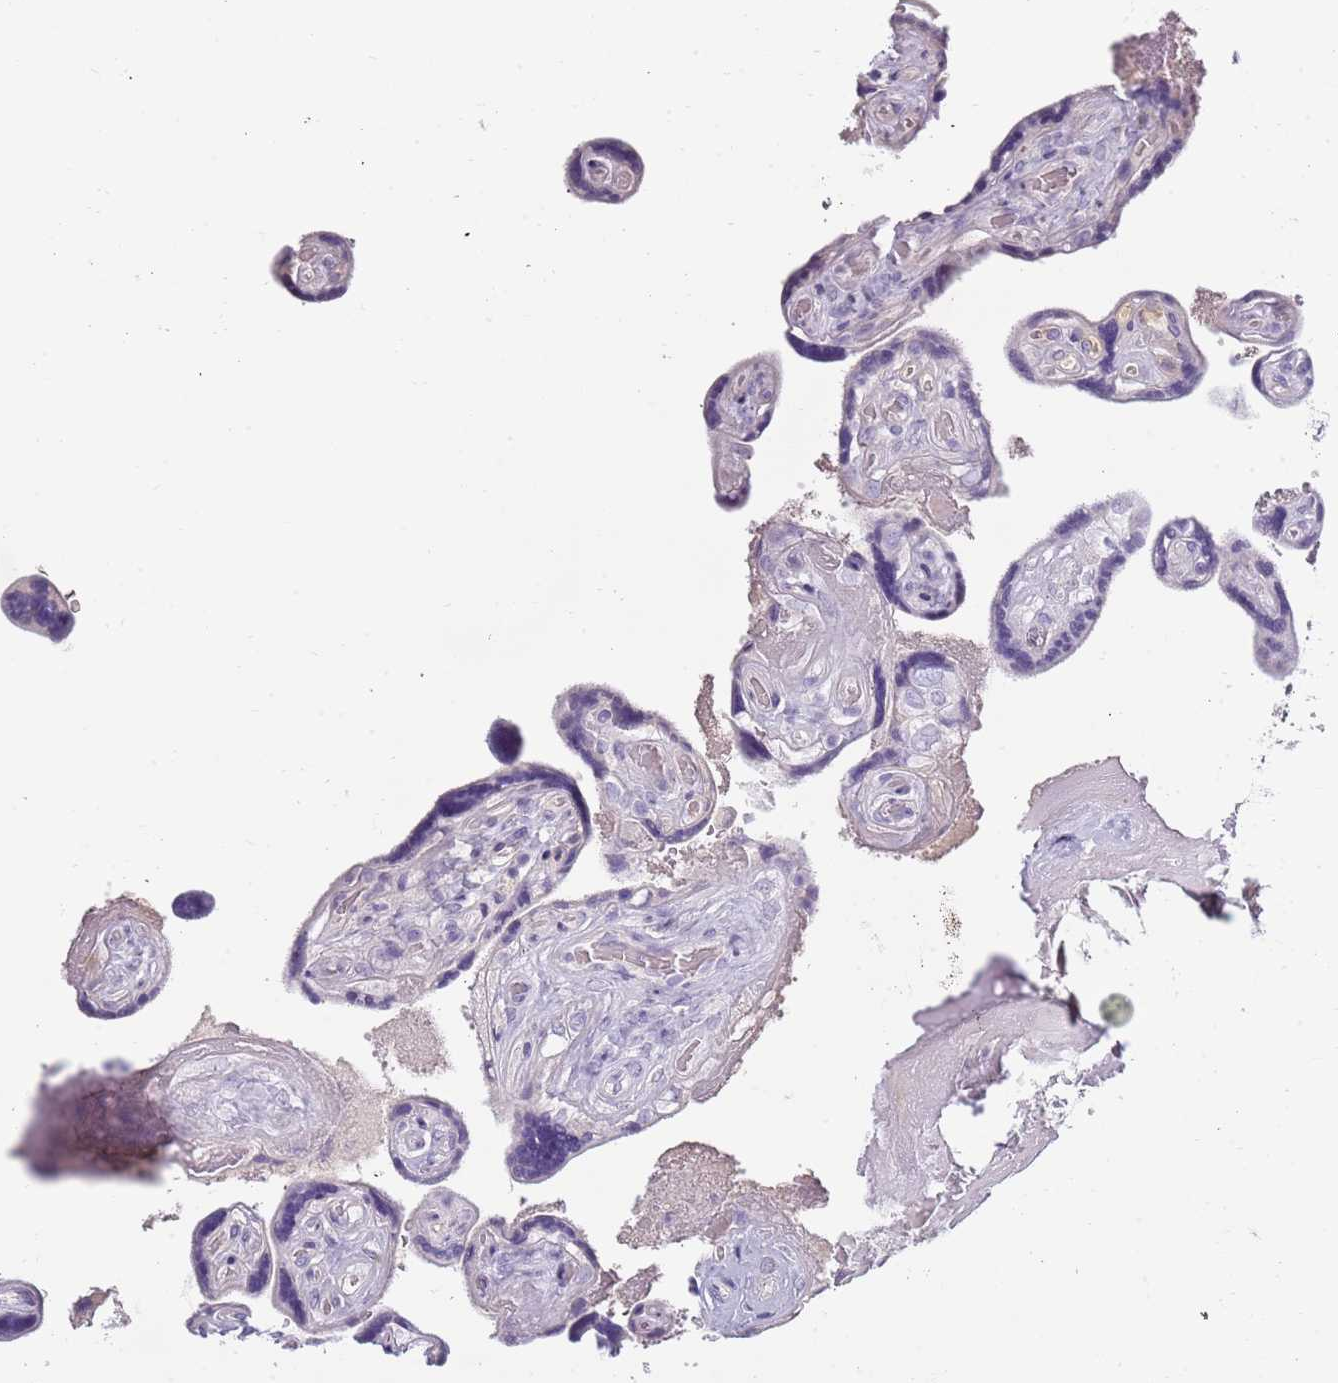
{"staining": {"intensity": "negative", "quantity": "none", "location": "none"}, "tissue": "placenta", "cell_type": "Decidual cells", "image_type": "normal", "snomed": [{"axis": "morphology", "description": "Normal tissue, NOS"}, {"axis": "topography", "description": "Placenta"}], "caption": "Immunohistochemistry (IHC) of benign human placenta reveals no positivity in decidual cells.", "gene": "TNFRSF6B", "patient": {"sex": "female", "age": 32}}